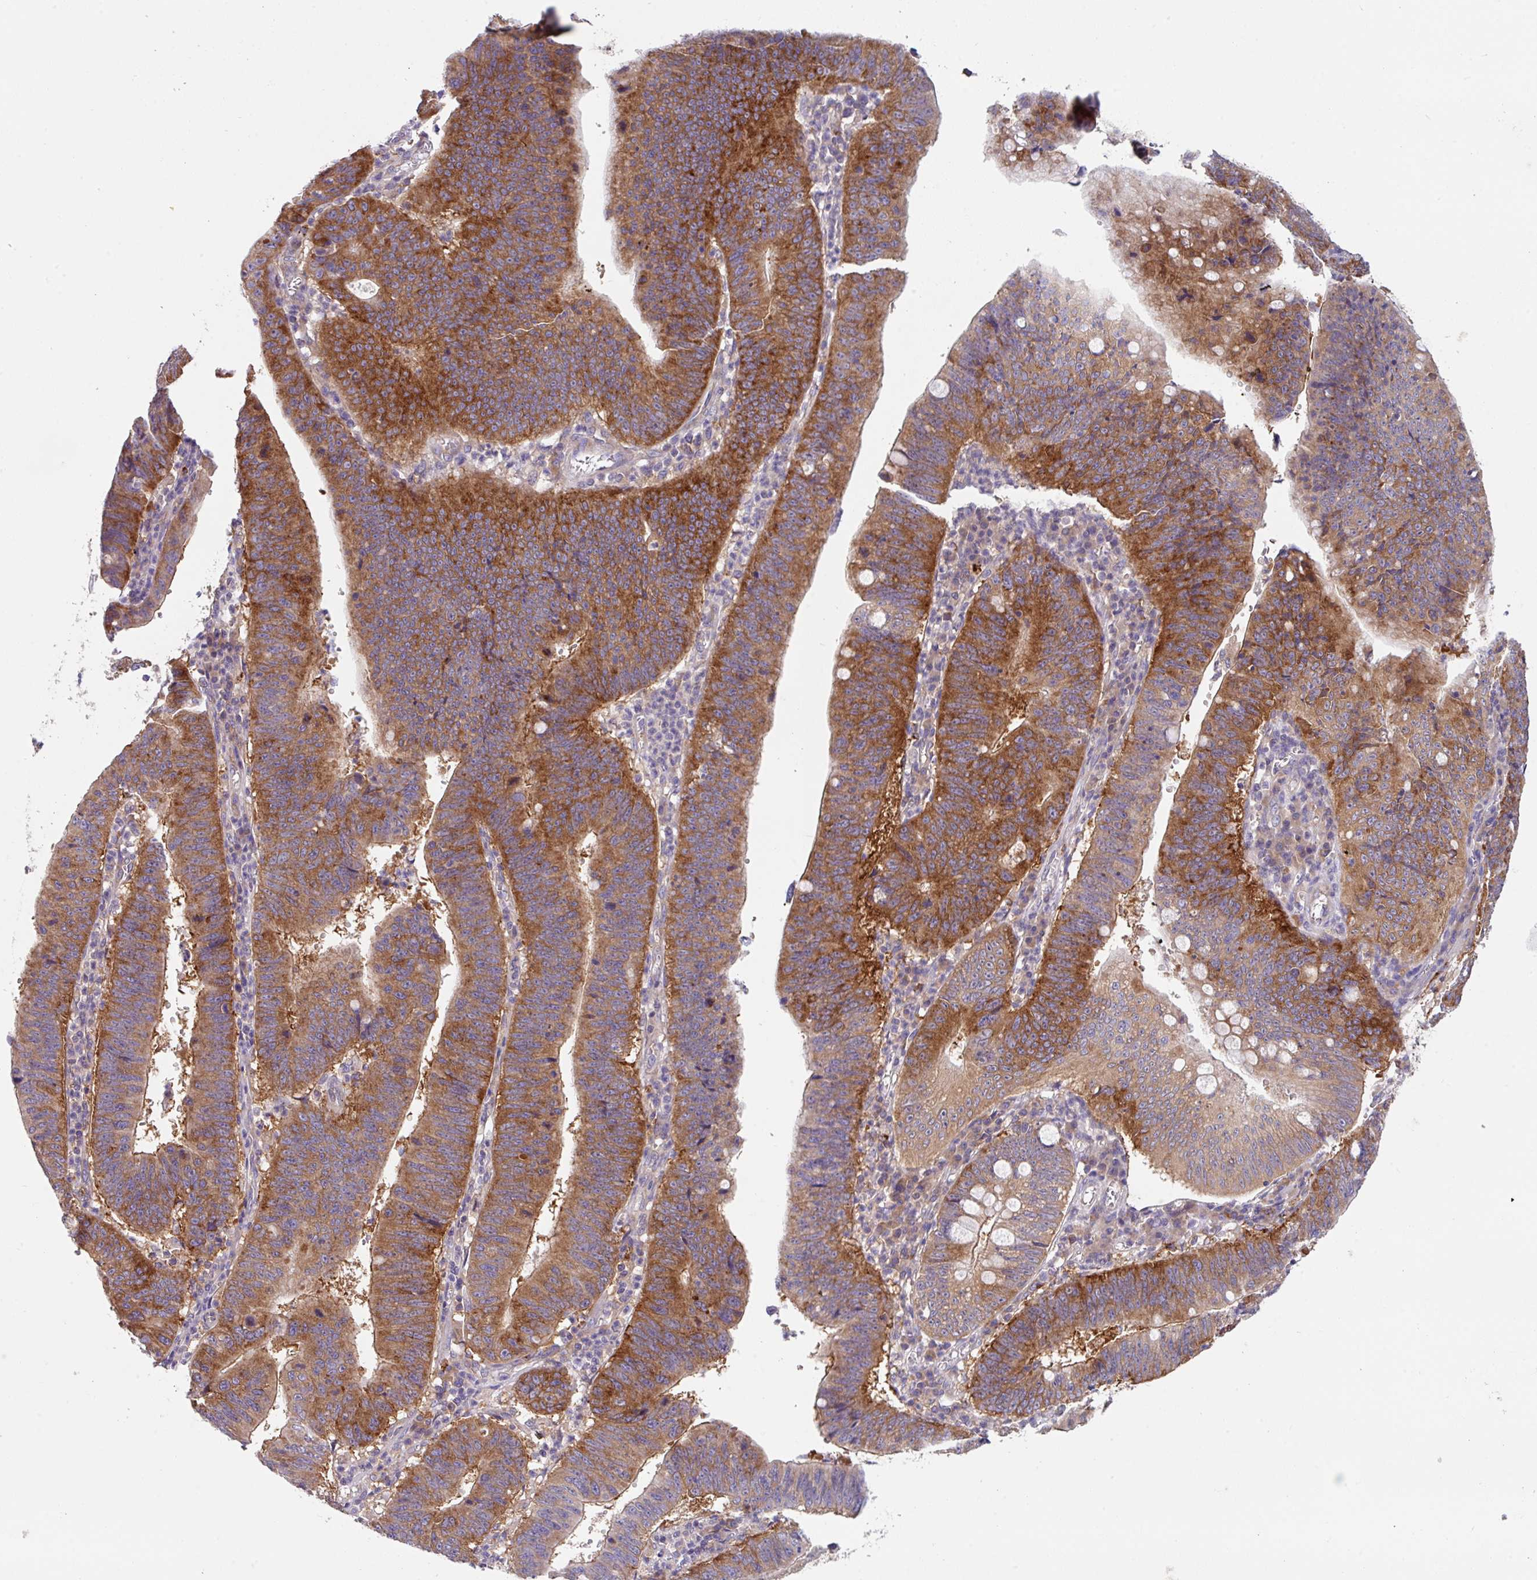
{"staining": {"intensity": "strong", "quantity": ">75%", "location": "cytoplasmic/membranous"}, "tissue": "stomach cancer", "cell_type": "Tumor cells", "image_type": "cancer", "snomed": [{"axis": "morphology", "description": "Adenocarcinoma, NOS"}, {"axis": "topography", "description": "Stomach"}], "caption": "This micrograph demonstrates immunohistochemistry staining of human stomach adenocarcinoma, with high strong cytoplasmic/membranous staining in about >75% of tumor cells.", "gene": "EIF4B", "patient": {"sex": "male", "age": 59}}